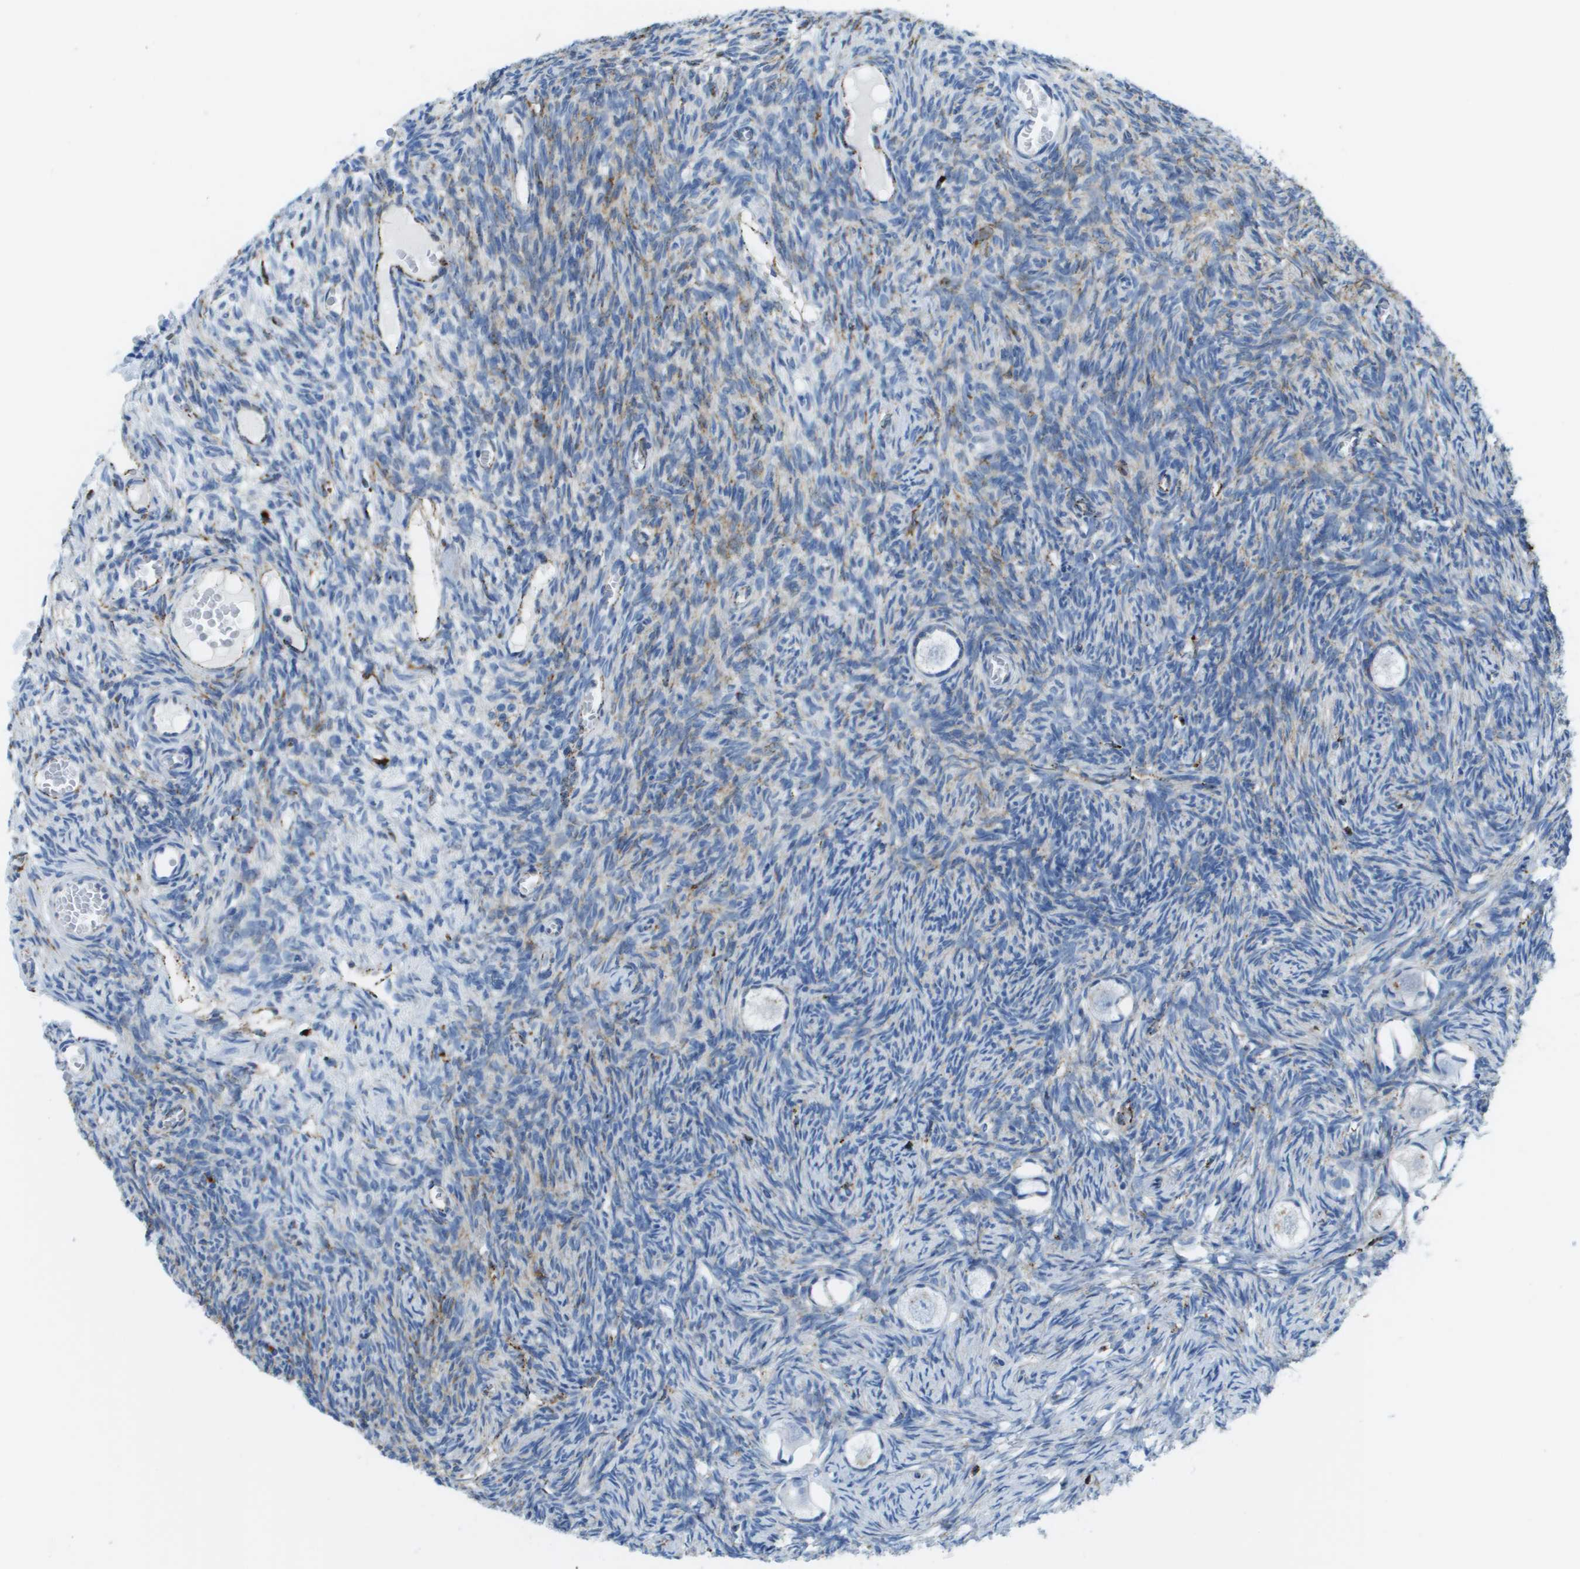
{"staining": {"intensity": "negative", "quantity": "none", "location": "none"}, "tissue": "ovary", "cell_type": "Follicle cells", "image_type": "normal", "snomed": [{"axis": "morphology", "description": "Normal tissue, NOS"}, {"axis": "topography", "description": "Ovary"}], "caption": "Follicle cells are negative for brown protein staining in unremarkable ovary.", "gene": "PRCP", "patient": {"sex": "female", "age": 27}}